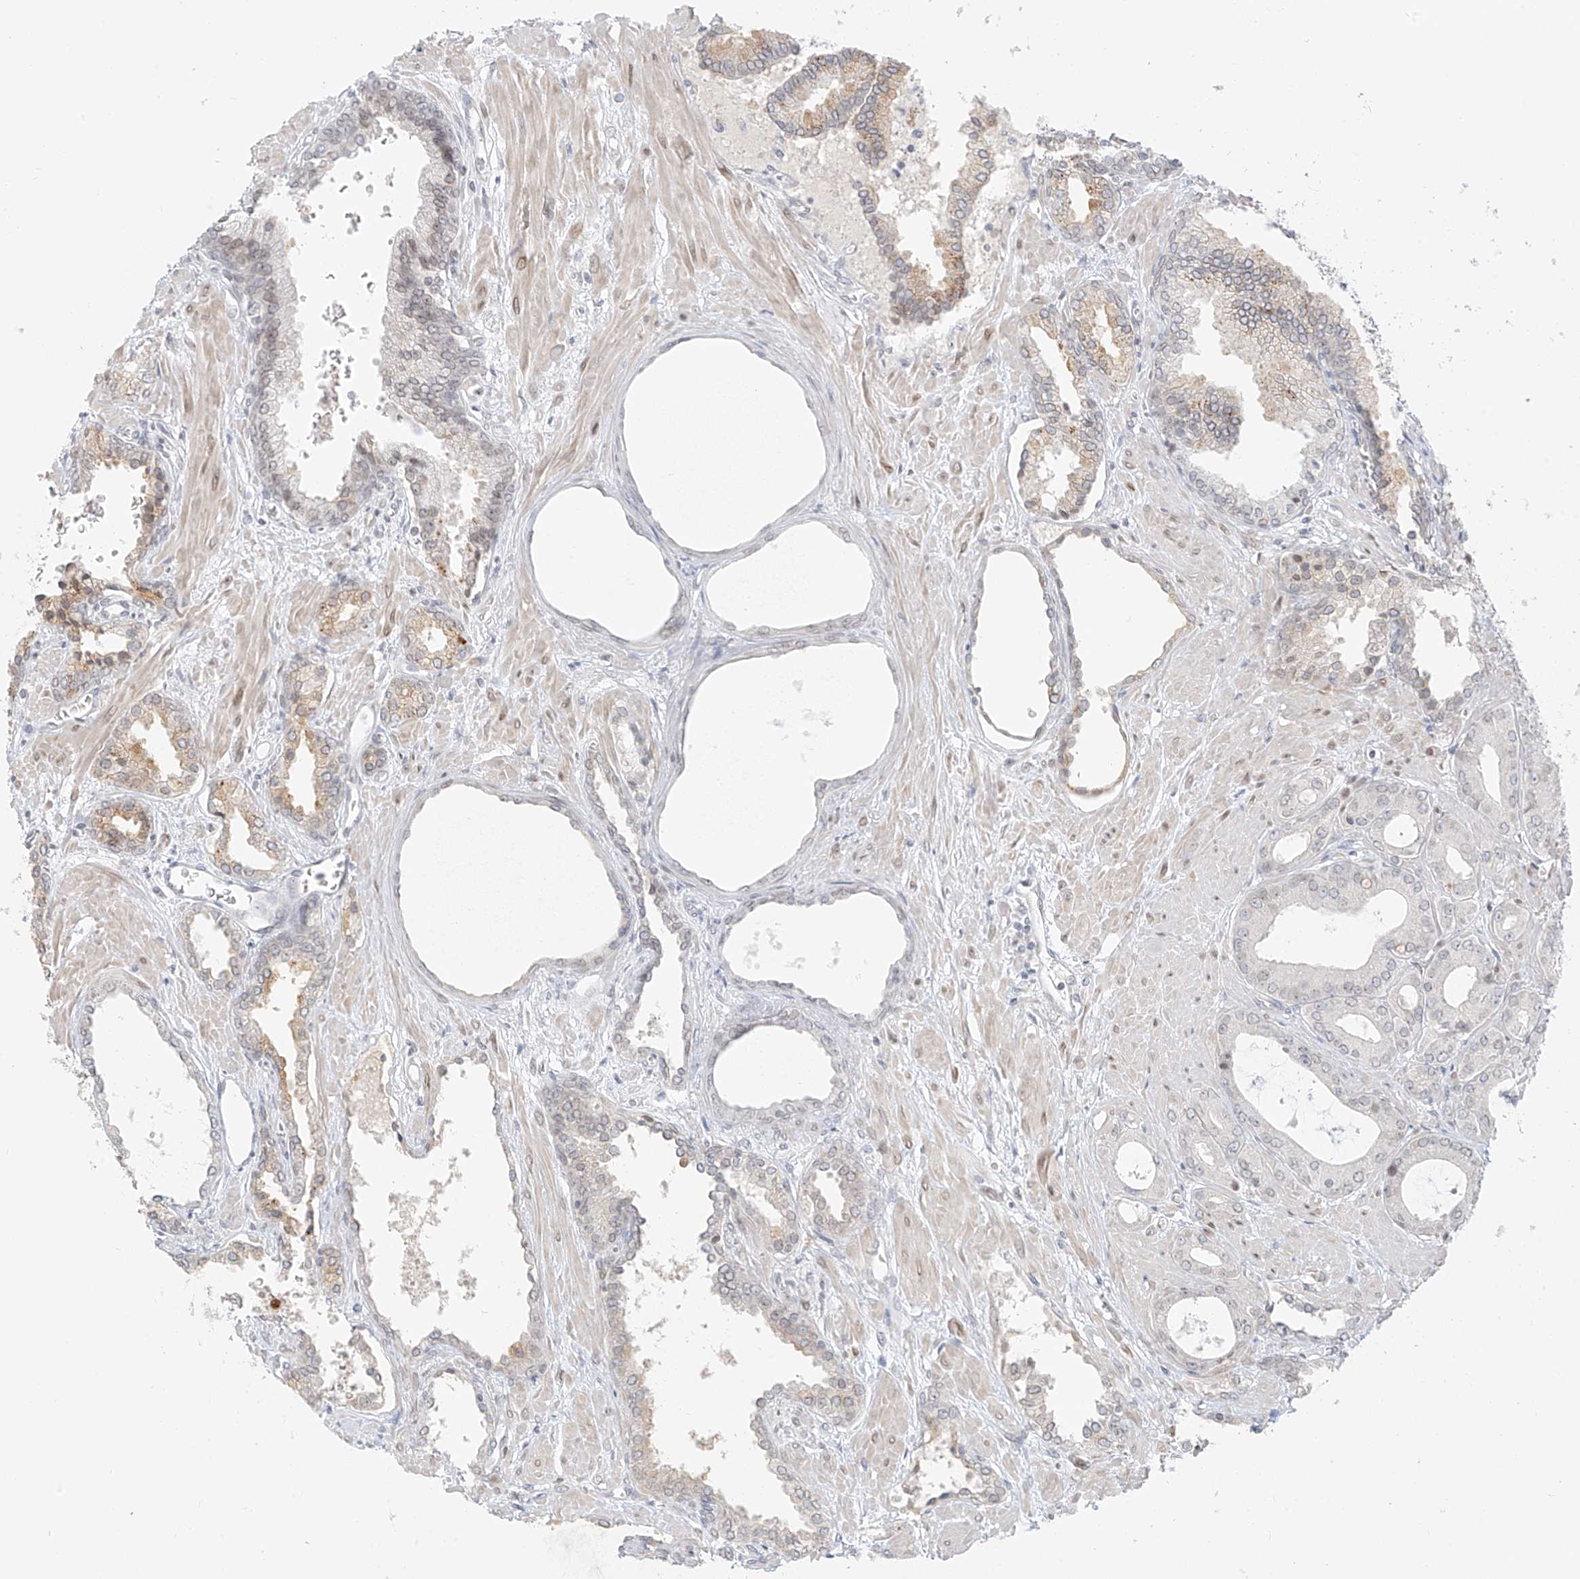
{"staining": {"intensity": "weak", "quantity": "<25%", "location": "cytoplasmic/membranous"}, "tissue": "prostate cancer", "cell_type": "Tumor cells", "image_type": "cancer", "snomed": [{"axis": "morphology", "description": "Adenocarcinoma, Low grade"}, {"axis": "topography", "description": "Prostate"}], "caption": "DAB (3,3'-diaminobenzidine) immunohistochemical staining of human adenocarcinoma (low-grade) (prostate) shows no significant staining in tumor cells. (Immunohistochemistry, brightfield microscopy, high magnification).", "gene": "OSBPL7", "patient": {"sex": "male", "age": 67}}